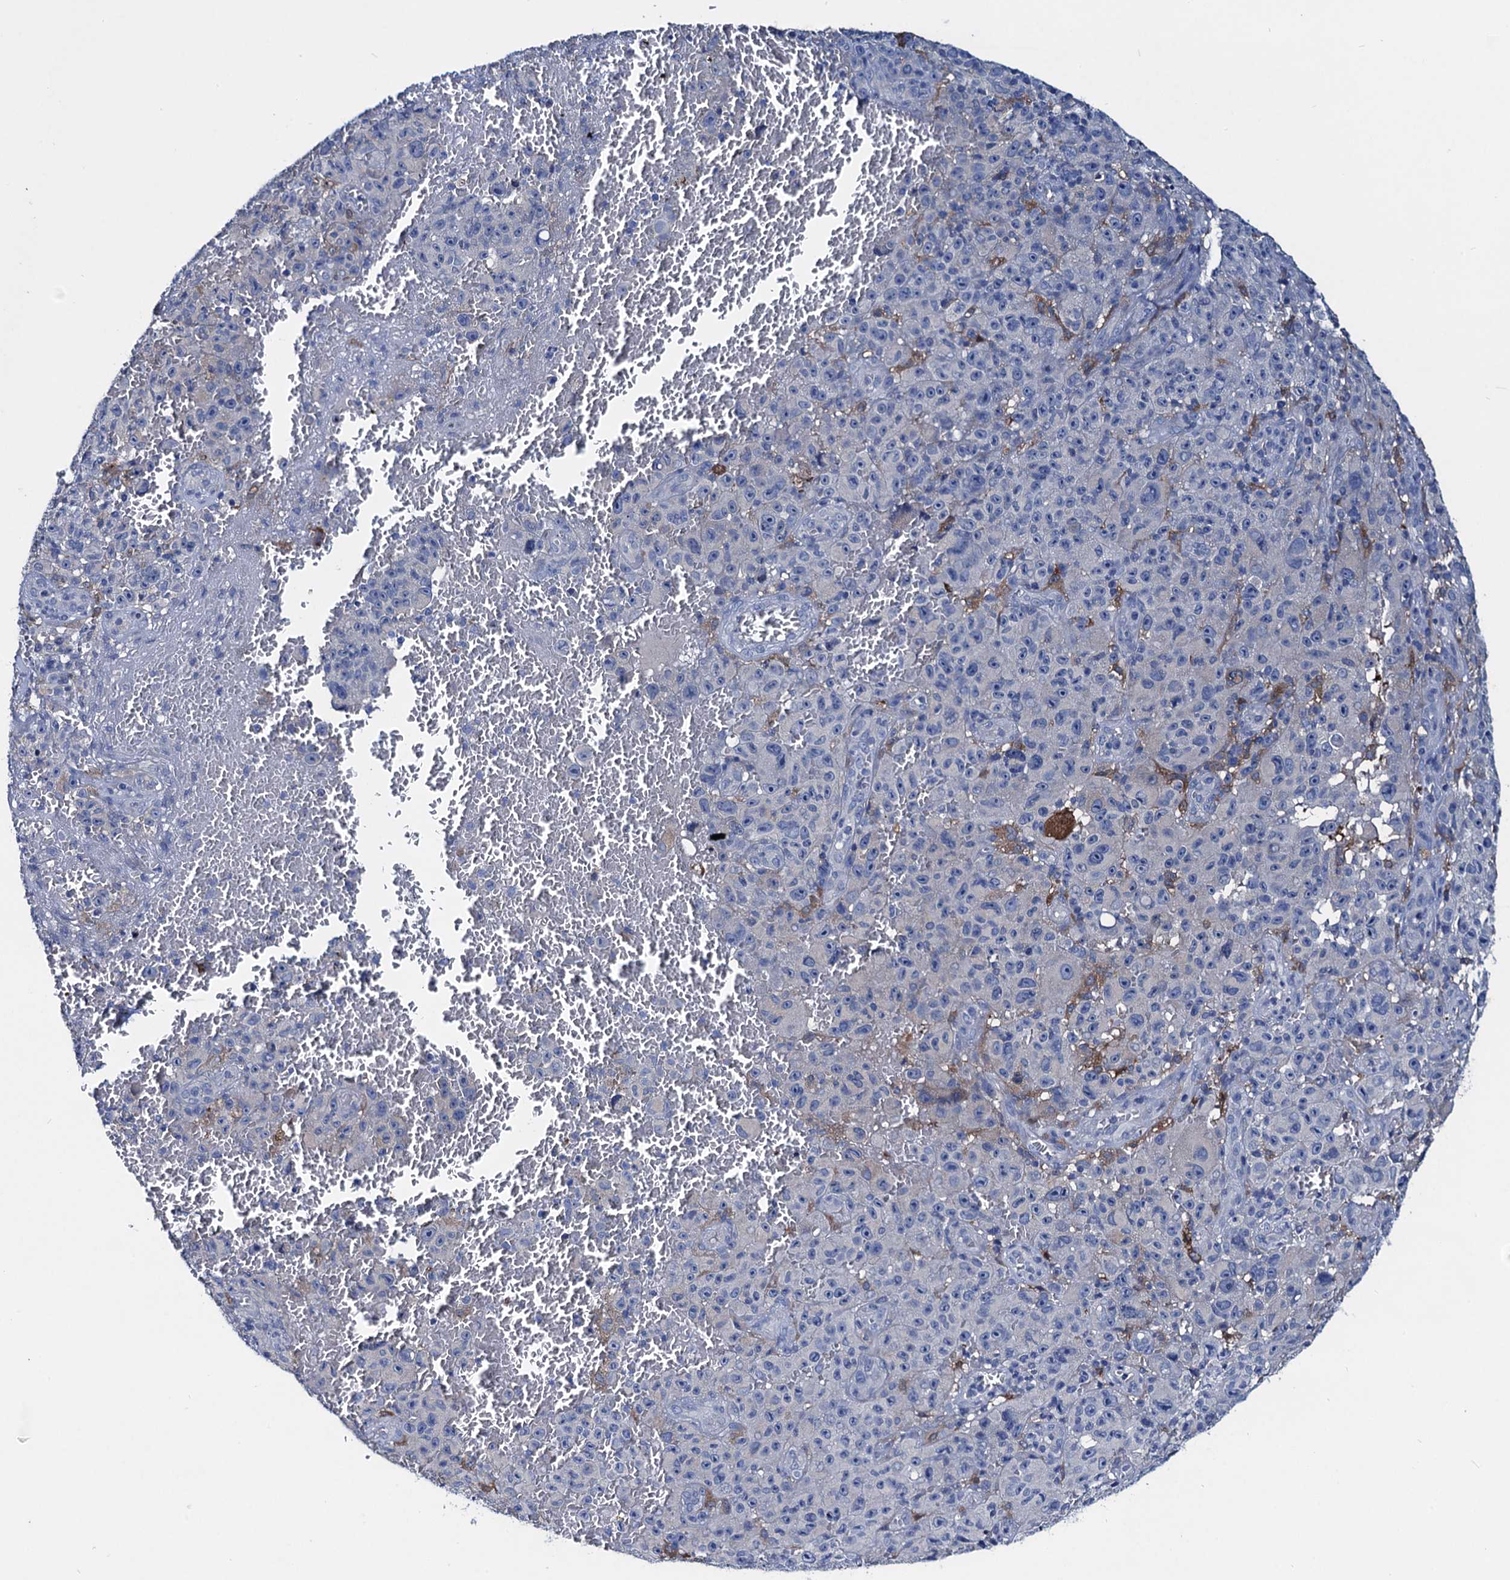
{"staining": {"intensity": "negative", "quantity": "none", "location": "none"}, "tissue": "melanoma", "cell_type": "Tumor cells", "image_type": "cancer", "snomed": [{"axis": "morphology", "description": "Malignant melanoma, NOS"}, {"axis": "topography", "description": "Skin"}], "caption": "Malignant melanoma was stained to show a protein in brown. There is no significant expression in tumor cells. The staining was performed using DAB to visualize the protein expression in brown, while the nuclei were stained in blue with hematoxylin (Magnification: 20x).", "gene": "RTKN2", "patient": {"sex": "female", "age": 82}}